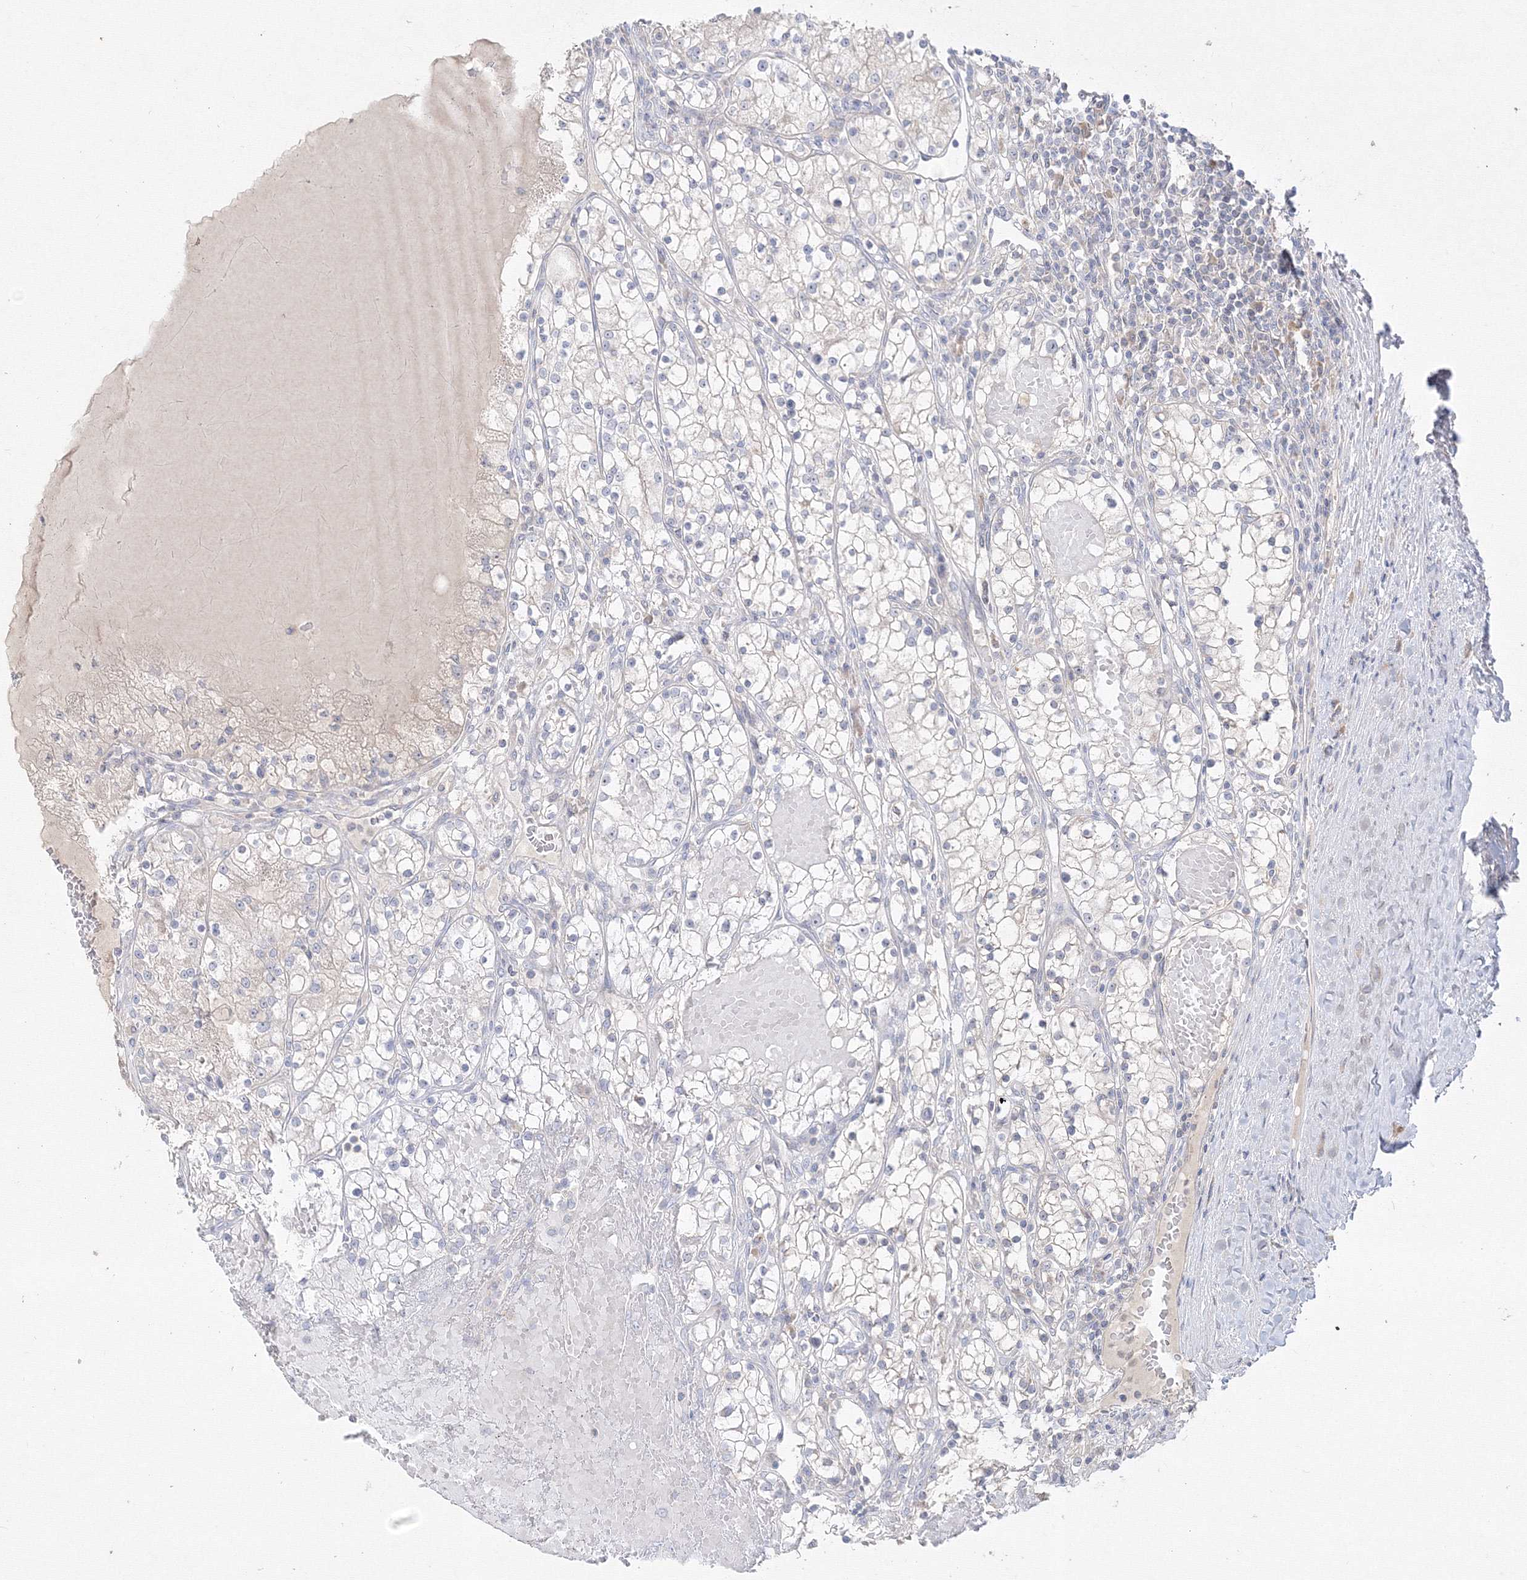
{"staining": {"intensity": "negative", "quantity": "none", "location": "none"}, "tissue": "renal cancer", "cell_type": "Tumor cells", "image_type": "cancer", "snomed": [{"axis": "morphology", "description": "Normal tissue, NOS"}, {"axis": "morphology", "description": "Adenocarcinoma, NOS"}, {"axis": "topography", "description": "Kidney"}], "caption": "Immunohistochemistry (IHC) image of neoplastic tissue: renal cancer stained with DAB displays no significant protein expression in tumor cells.", "gene": "FBXL8", "patient": {"sex": "male", "age": 68}}